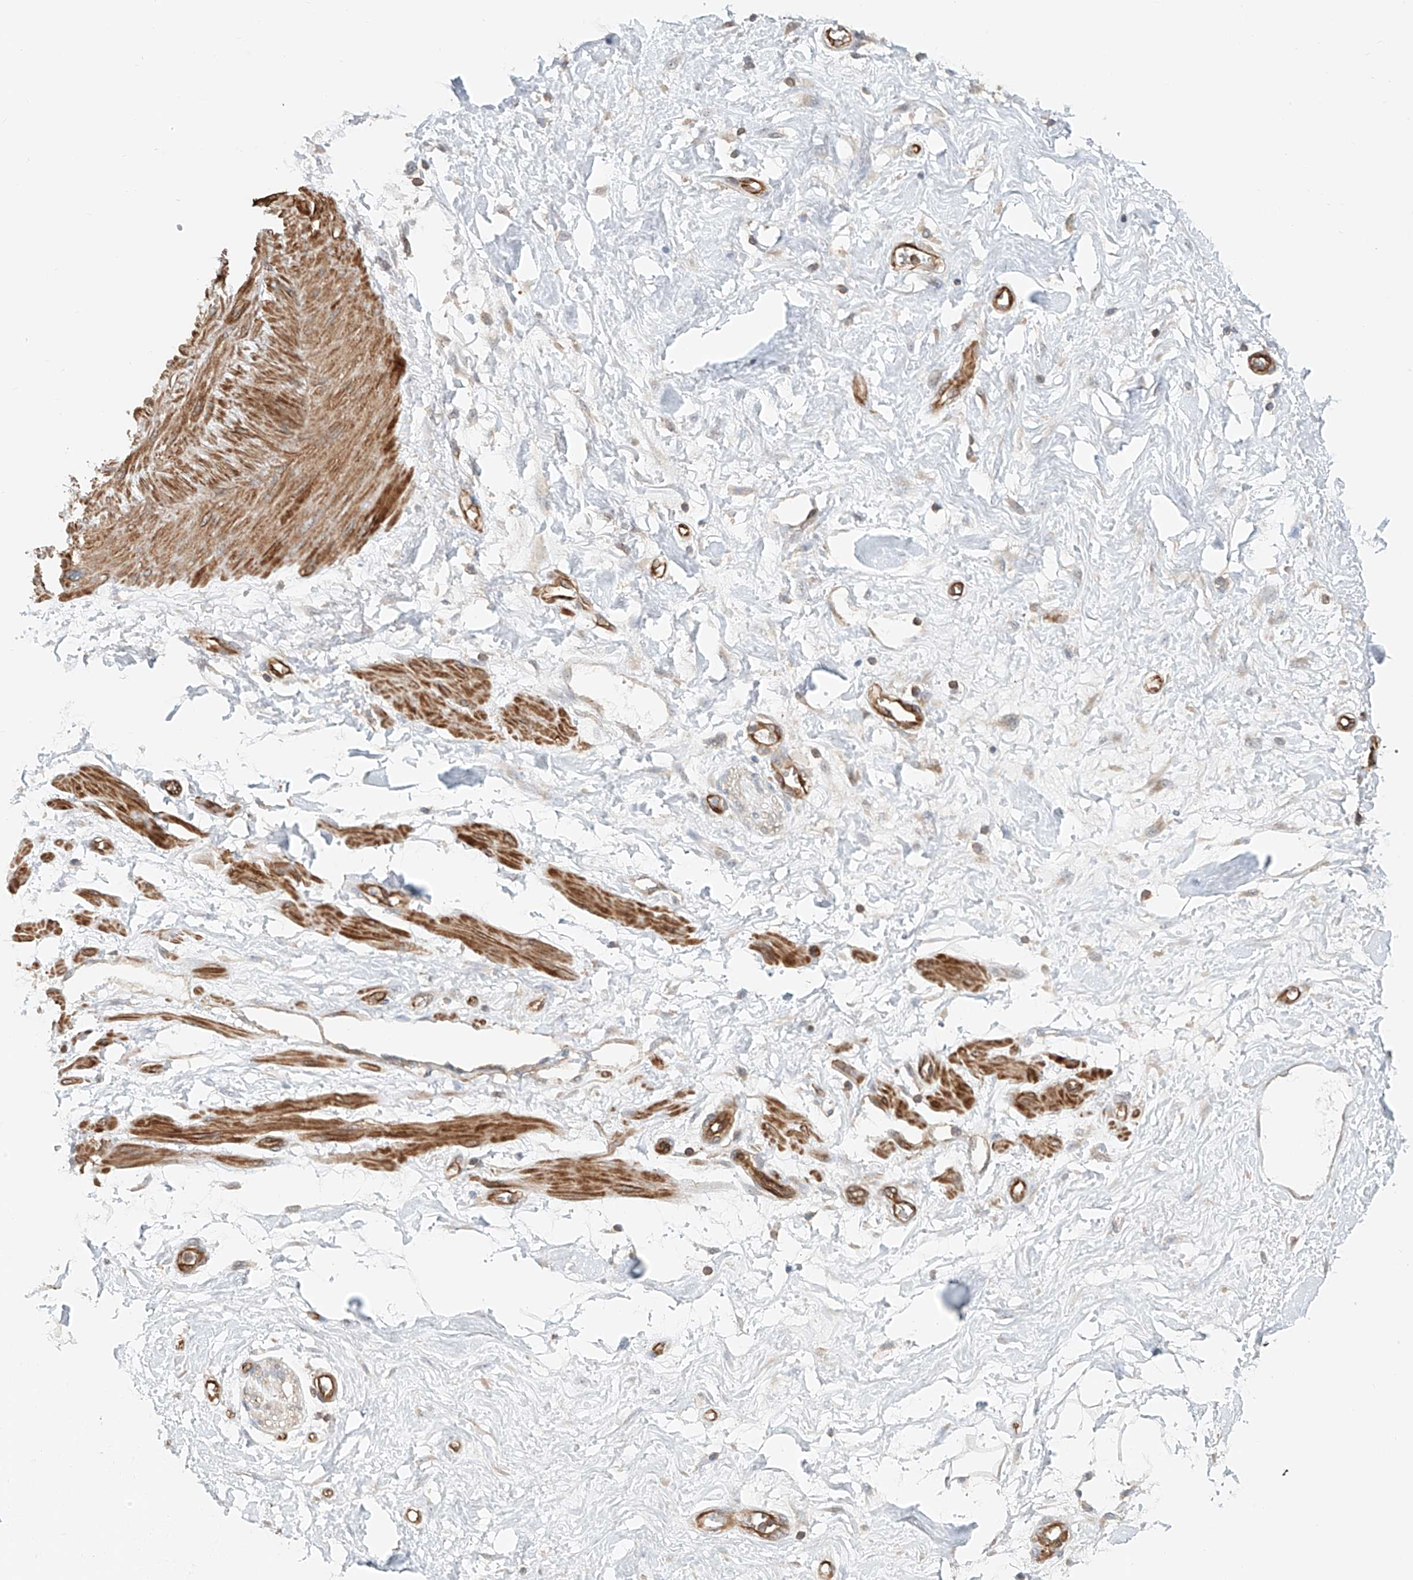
{"staining": {"intensity": "negative", "quantity": "none", "location": "none"}, "tissue": "adipose tissue", "cell_type": "Adipocytes", "image_type": "normal", "snomed": [{"axis": "morphology", "description": "Normal tissue, NOS"}, {"axis": "morphology", "description": "Adenocarcinoma, NOS"}, {"axis": "topography", "description": "Pancreas"}, {"axis": "topography", "description": "Peripheral nerve tissue"}], "caption": "This is a photomicrograph of immunohistochemistry (IHC) staining of normal adipose tissue, which shows no positivity in adipocytes. (DAB (3,3'-diaminobenzidine) IHC with hematoxylin counter stain).", "gene": "FRYL", "patient": {"sex": "male", "age": 59}}